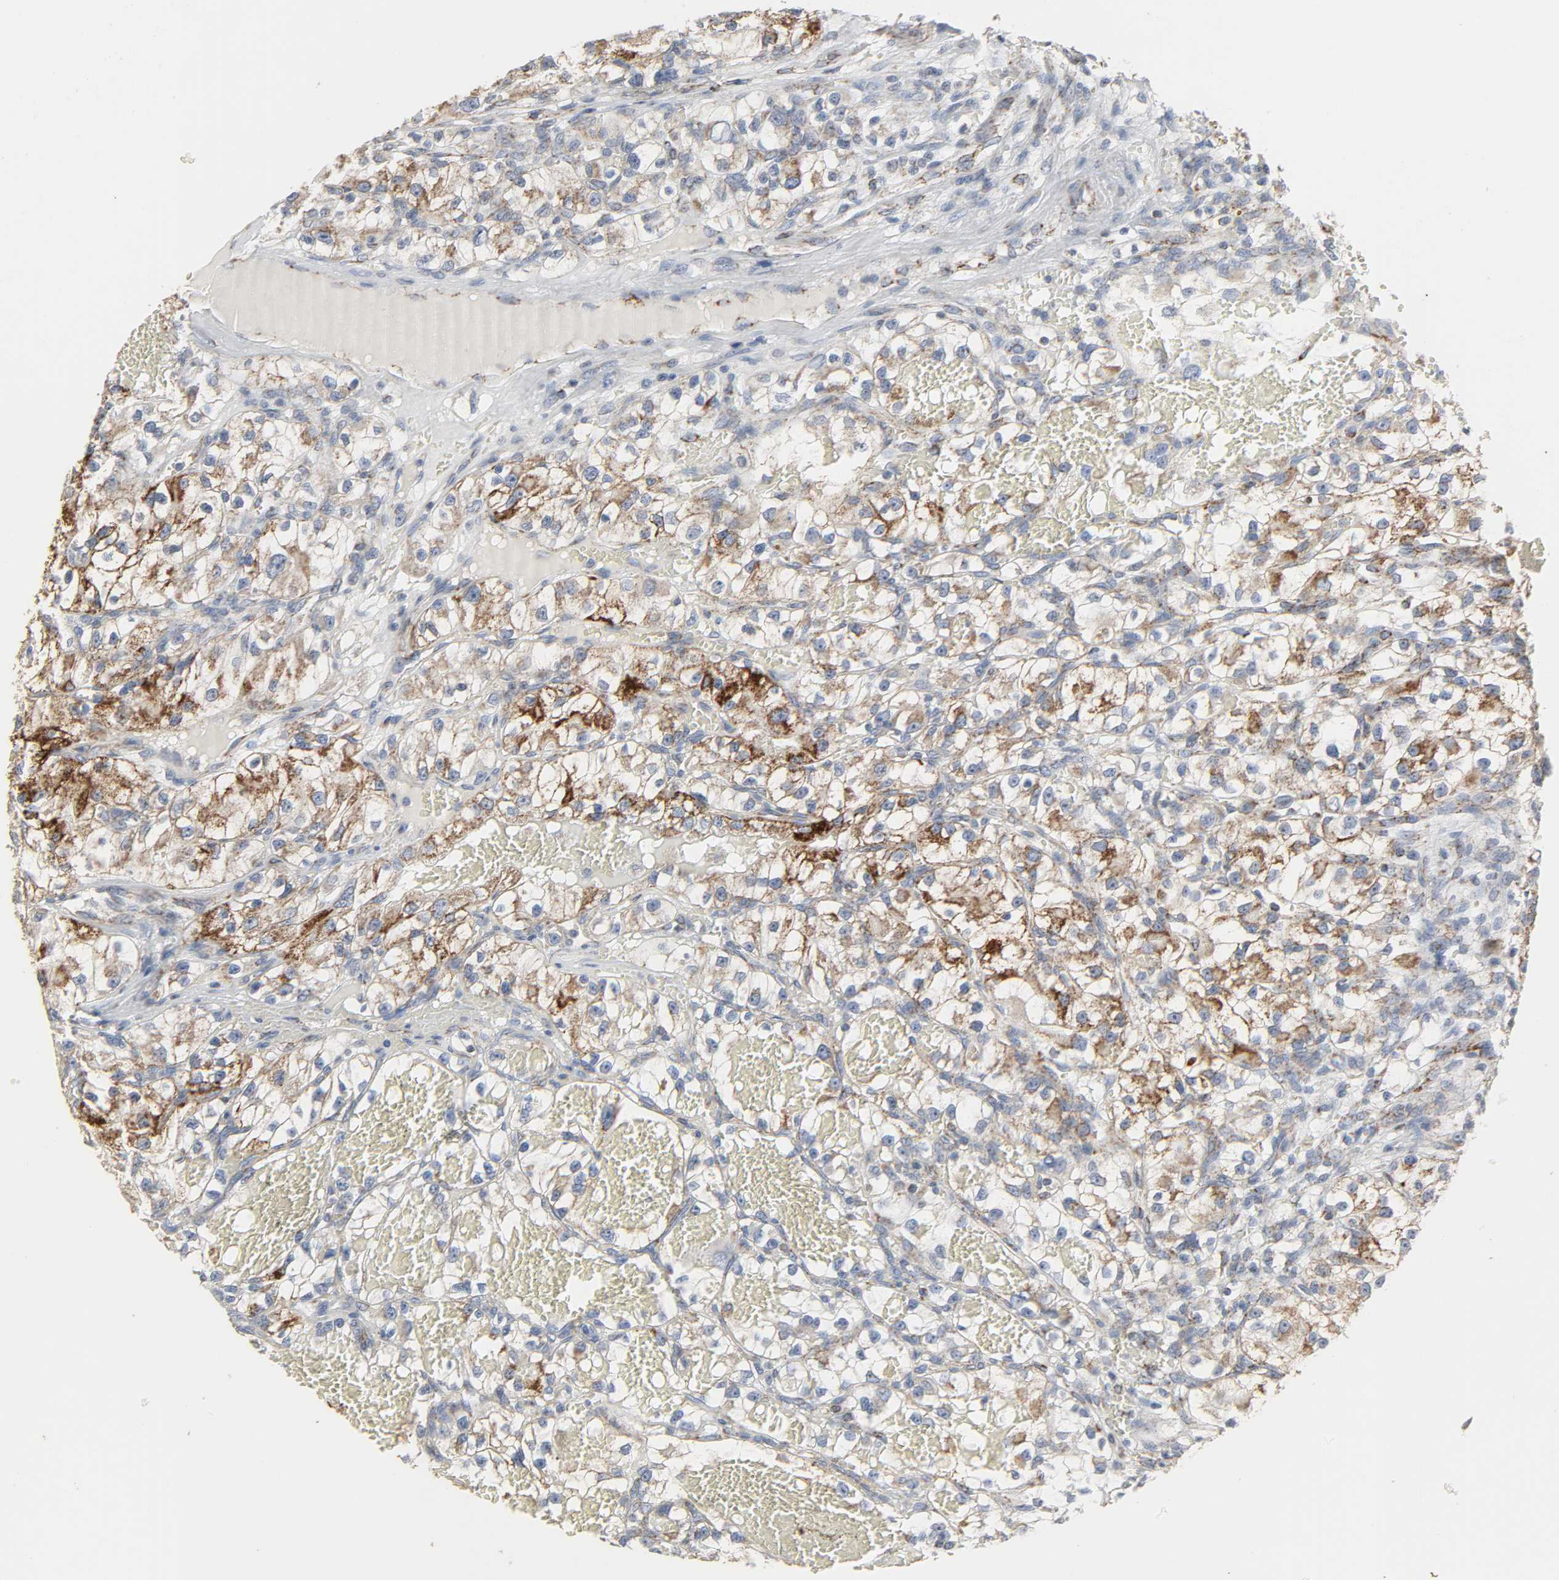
{"staining": {"intensity": "weak", "quantity": "25%-75%", "location": "cytoplasmic/membranous"}, "tissue": "renal cancer", "cell_type": "Tumor cells", "image_type": "cancer", "snomed": [{"axis": "morphology", "description": "Adenocarcinoma, NOS"}, {"axis": "topography", "description": "Kidney"}], "caption": "IHC (DAB) staining of human adenocarcinoma (renal) demonstrates weak cytoplasmic/membranous protein staining in about 25%-75% of tumor cells.", "gene": "ACAT1", "patient": {"sex": "female", "age": 57}}